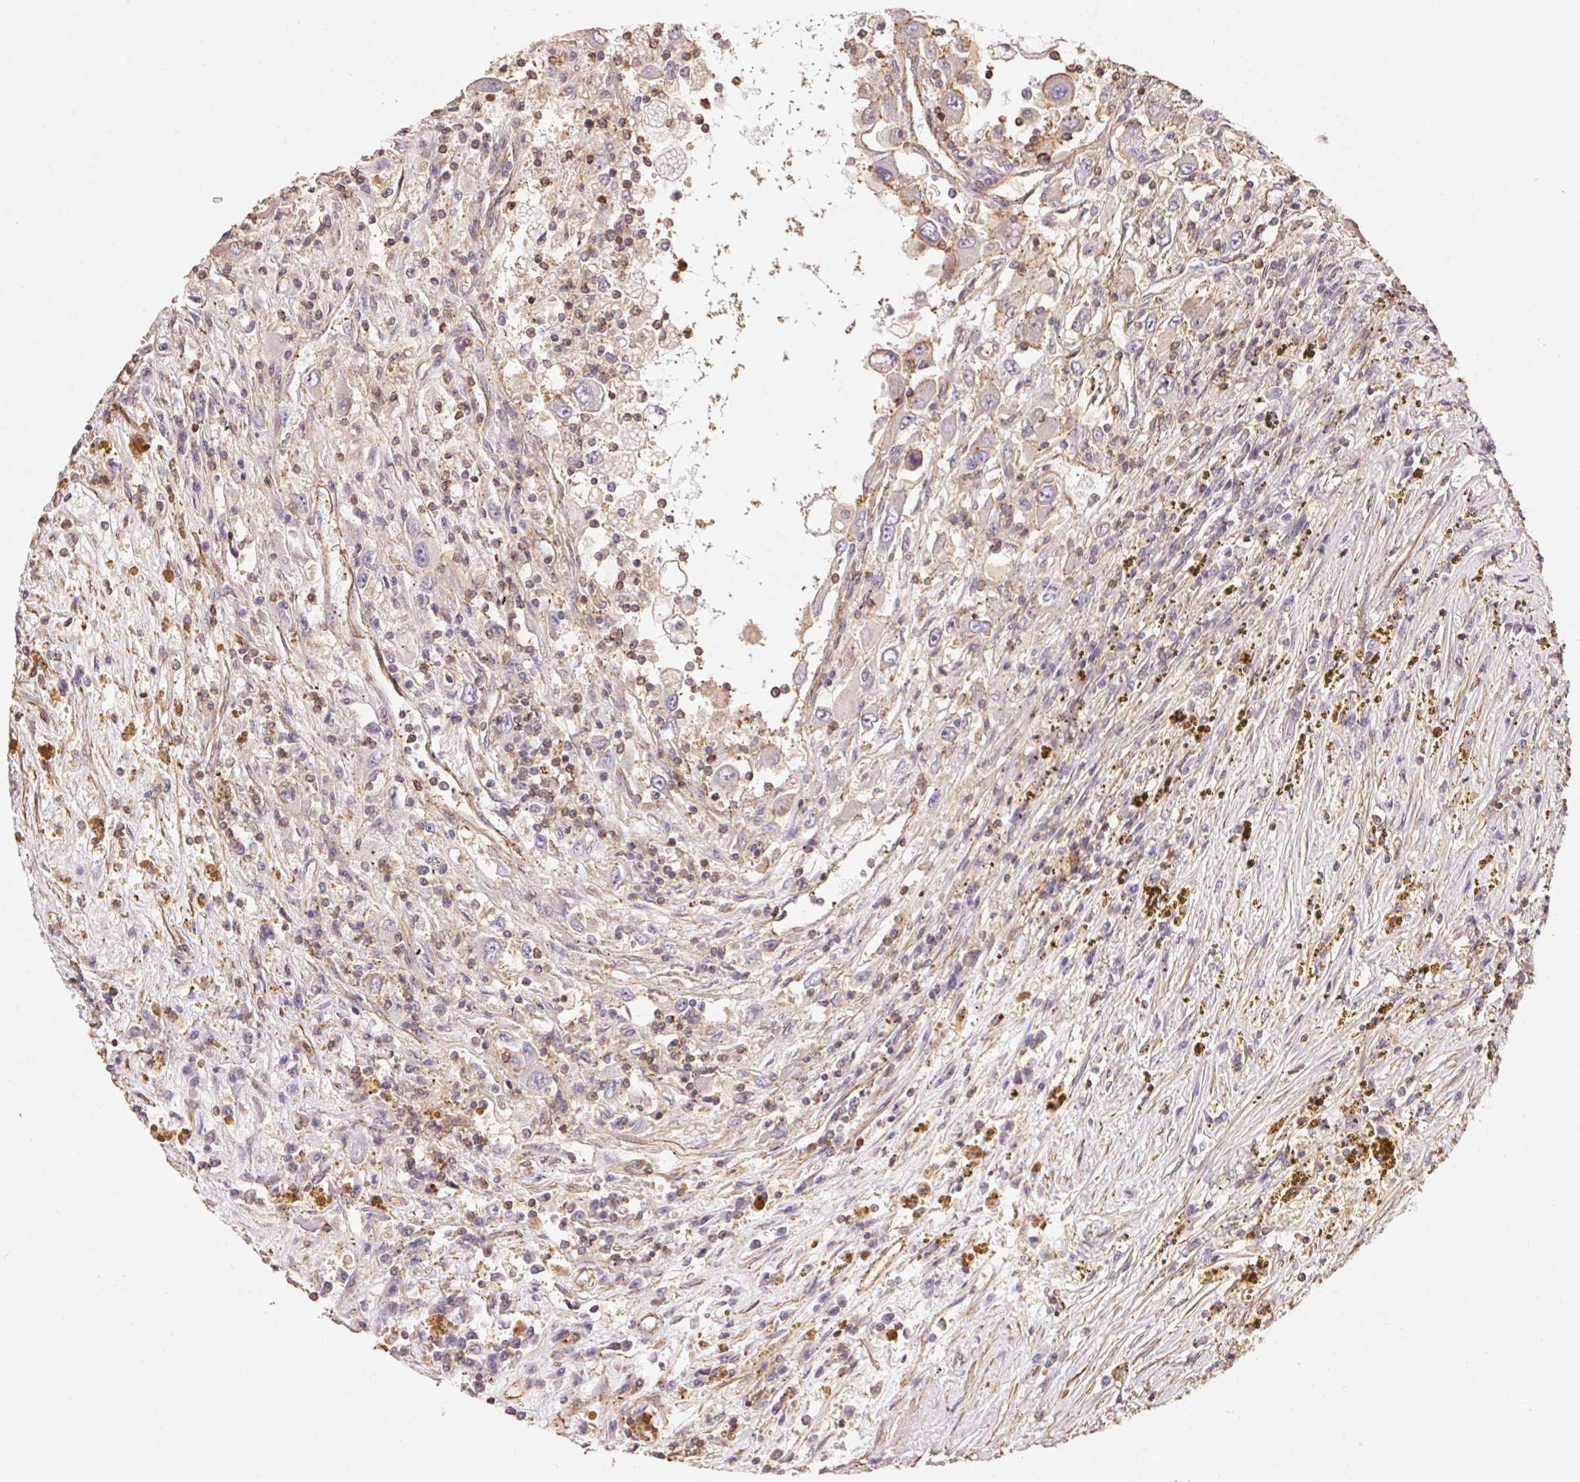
{"staining": {"intensity": "negative", "quantity": "none", "location": "none"}, "tissue": "renal cancer", "cell_type": "Tumor cells", "image_type": "cancer", "snomed": [{"axis": "morphology", "description": "Adenocarcinoma, NOS"}, {"axis": "topography", "description": "Kidney"}], "caption": "High magnification brightfield microscopy of adenocarcinoma (renal) stained with DAB (brown) and counterstained with hematoxylin (blue): tumor cells show no significant expression.", "gene": "FRAS1", "patient": {"sex": "female", "age": 67}}